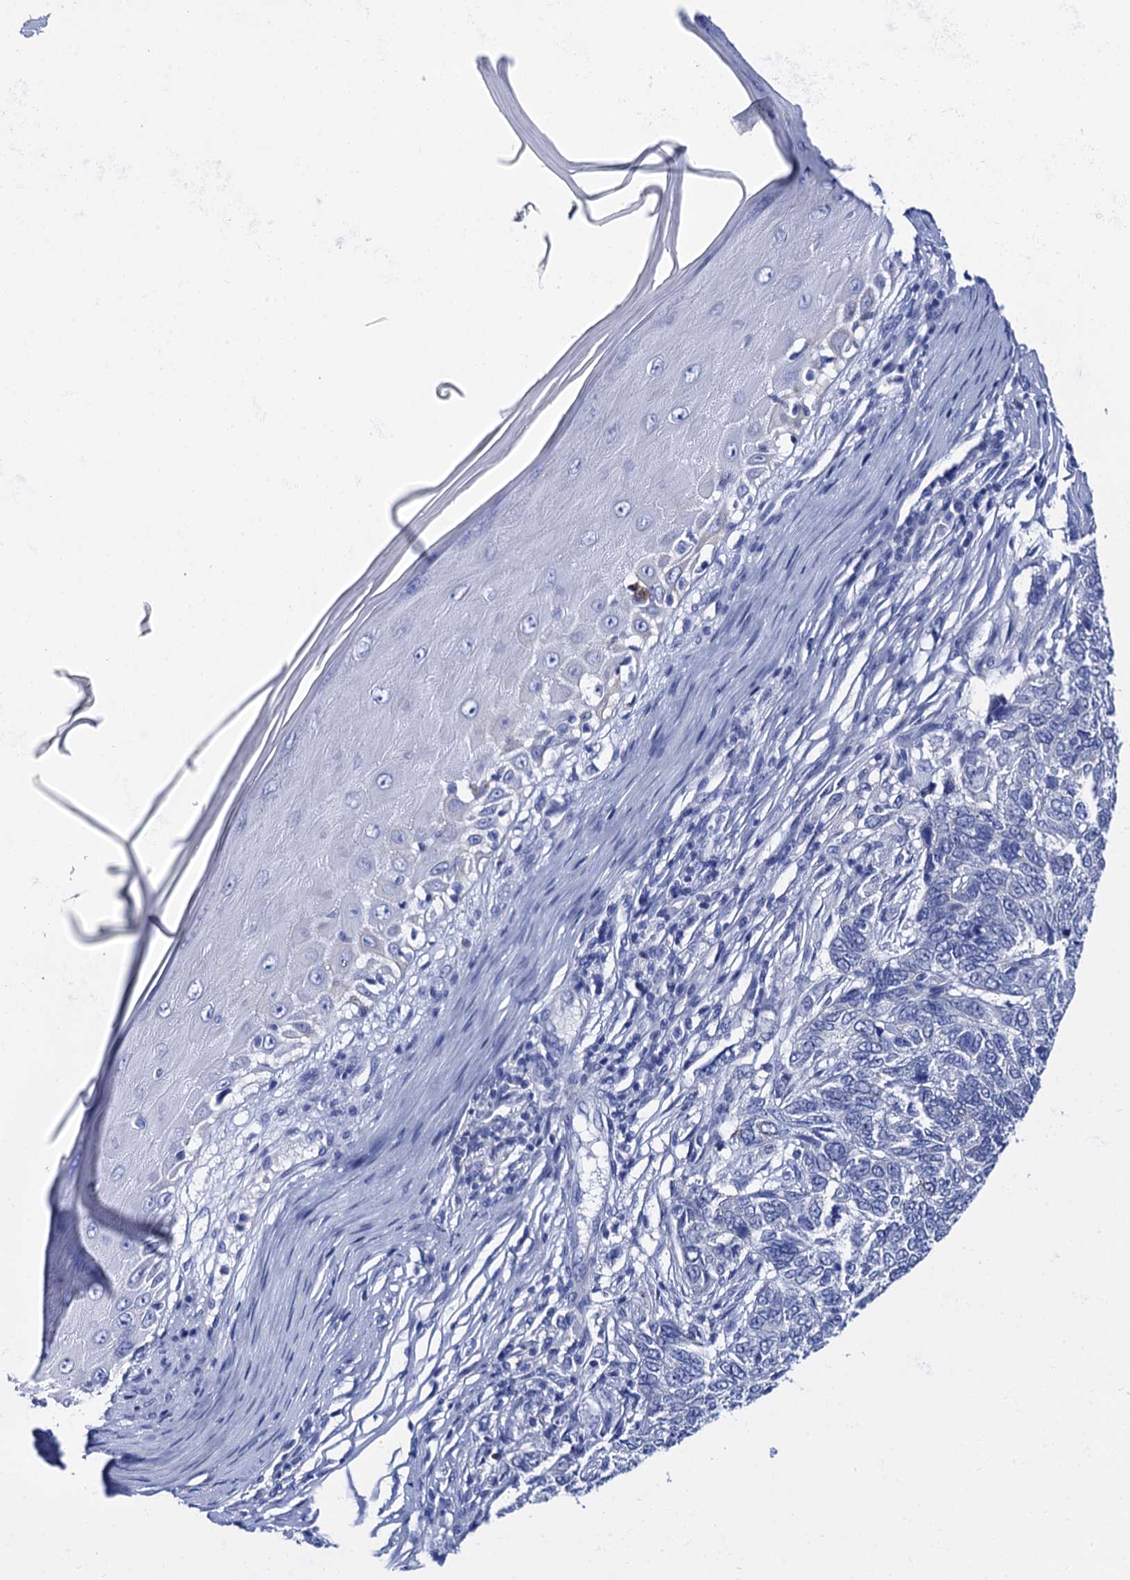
{"staining": {"intensity": "negative", "quantity": "none", "location": "none"}, "tissue": "skin cancer", "cell_type": "Tumor cells", "image_type": "cancer", "snomed": [{"axis": "morphology", "description": "Basal cell carcinoma"}, {"axis": "topography", "description": "Skin"}], "caption": "This is an immunohistochemistry photomicrograph of skin cancer. There is no positivity in tumor cells.", "gene": "RAB3IP", "patient": {"sex": "female", "age": 65}}